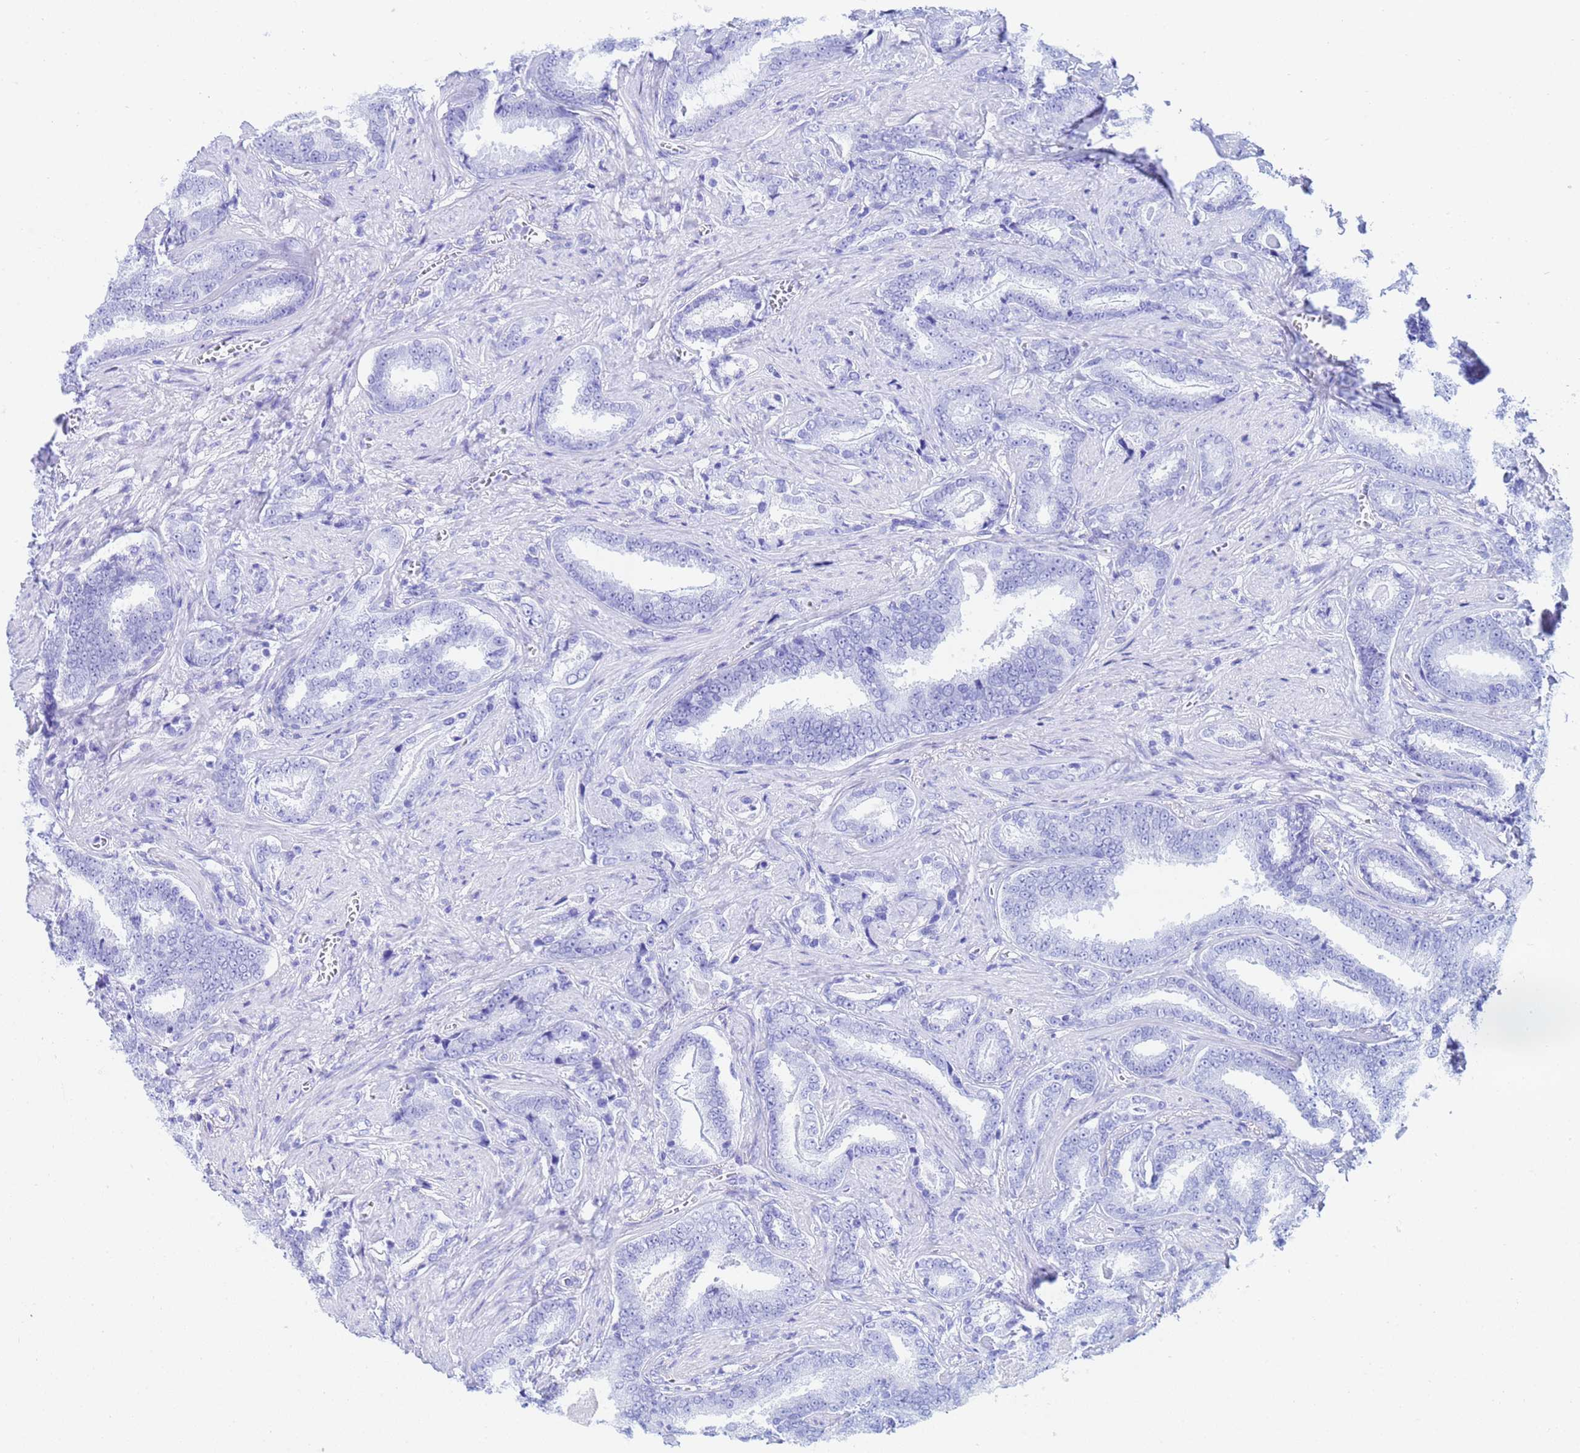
{"staining": {"intensity": "negative", "quantity": "none", "location": "none"}, "tissue": "prostate cancer", "cell_type": "Tumor cells", "image_type": "cancer", "snomed": [{"axis": "morphology", "description": "Adenocarcinoma, High grade"}, {"axis": "topography", "description": "Prostate"}], "caption": "Immunohistochemistry (IHC) of human prostate cancer demonstrates no positivity in tumor cells.", "gene": "TRIP6", "patient": {"sex": "male", "age": 67}}